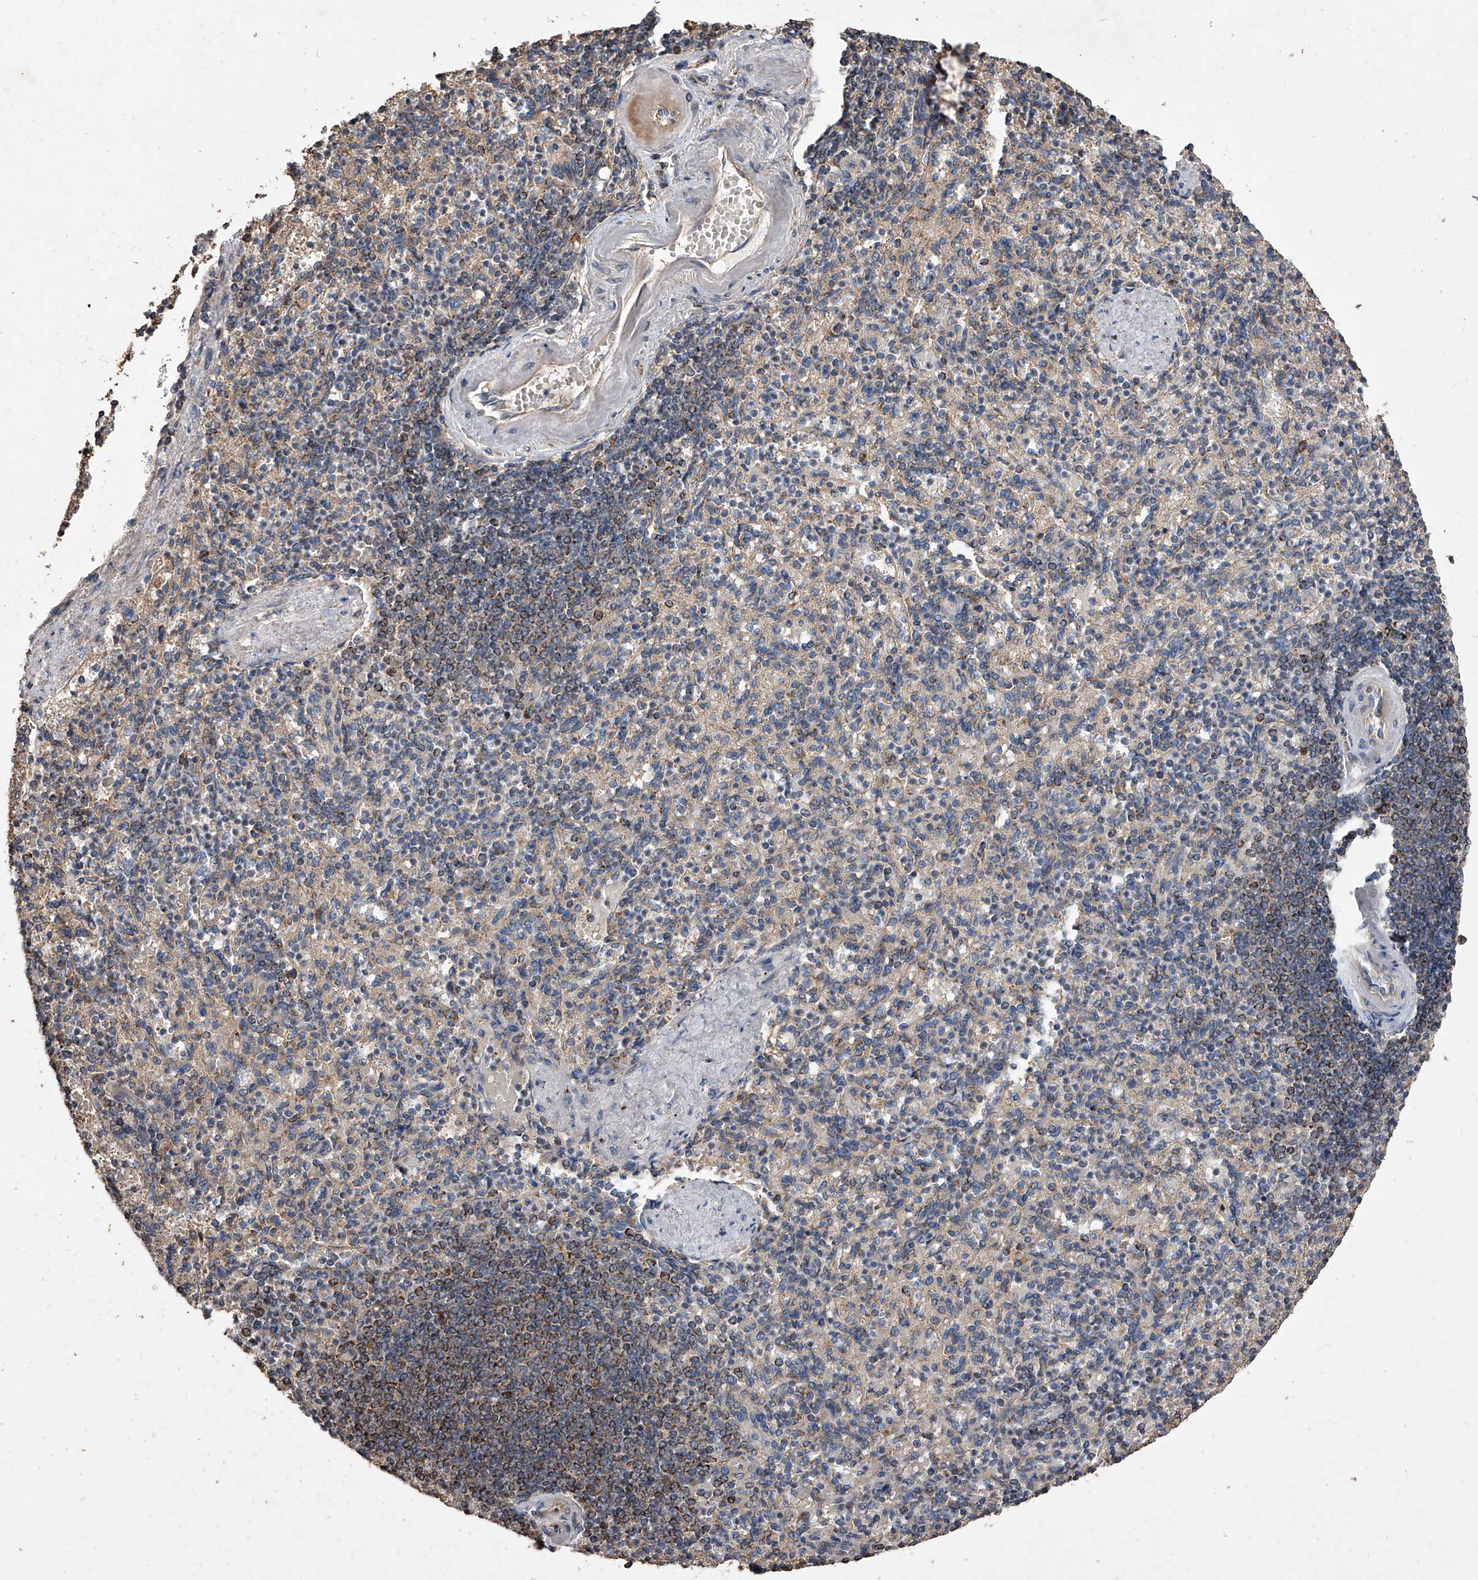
{"staining": {"intensity": "negative", "quantity": "none", "location": "none"}, "tissue": "spleen", "cell_type": "Cells in red pulp", "image_type": "normal", "snomed": [{"axis": "morphology", "description": "Normal tissue, NOS"}, {"axis": "topography", "description": "Spleen"}], "caption": "Cells in red pulp show no significant expression in benign spleen. Brightfield microscopy of immunohistochemistry stained with DAB (brown) and hematoxylin (blue), captured at high magnification.", "gene": "LTV1", "patient": {"sex": "female", "age": 74}}